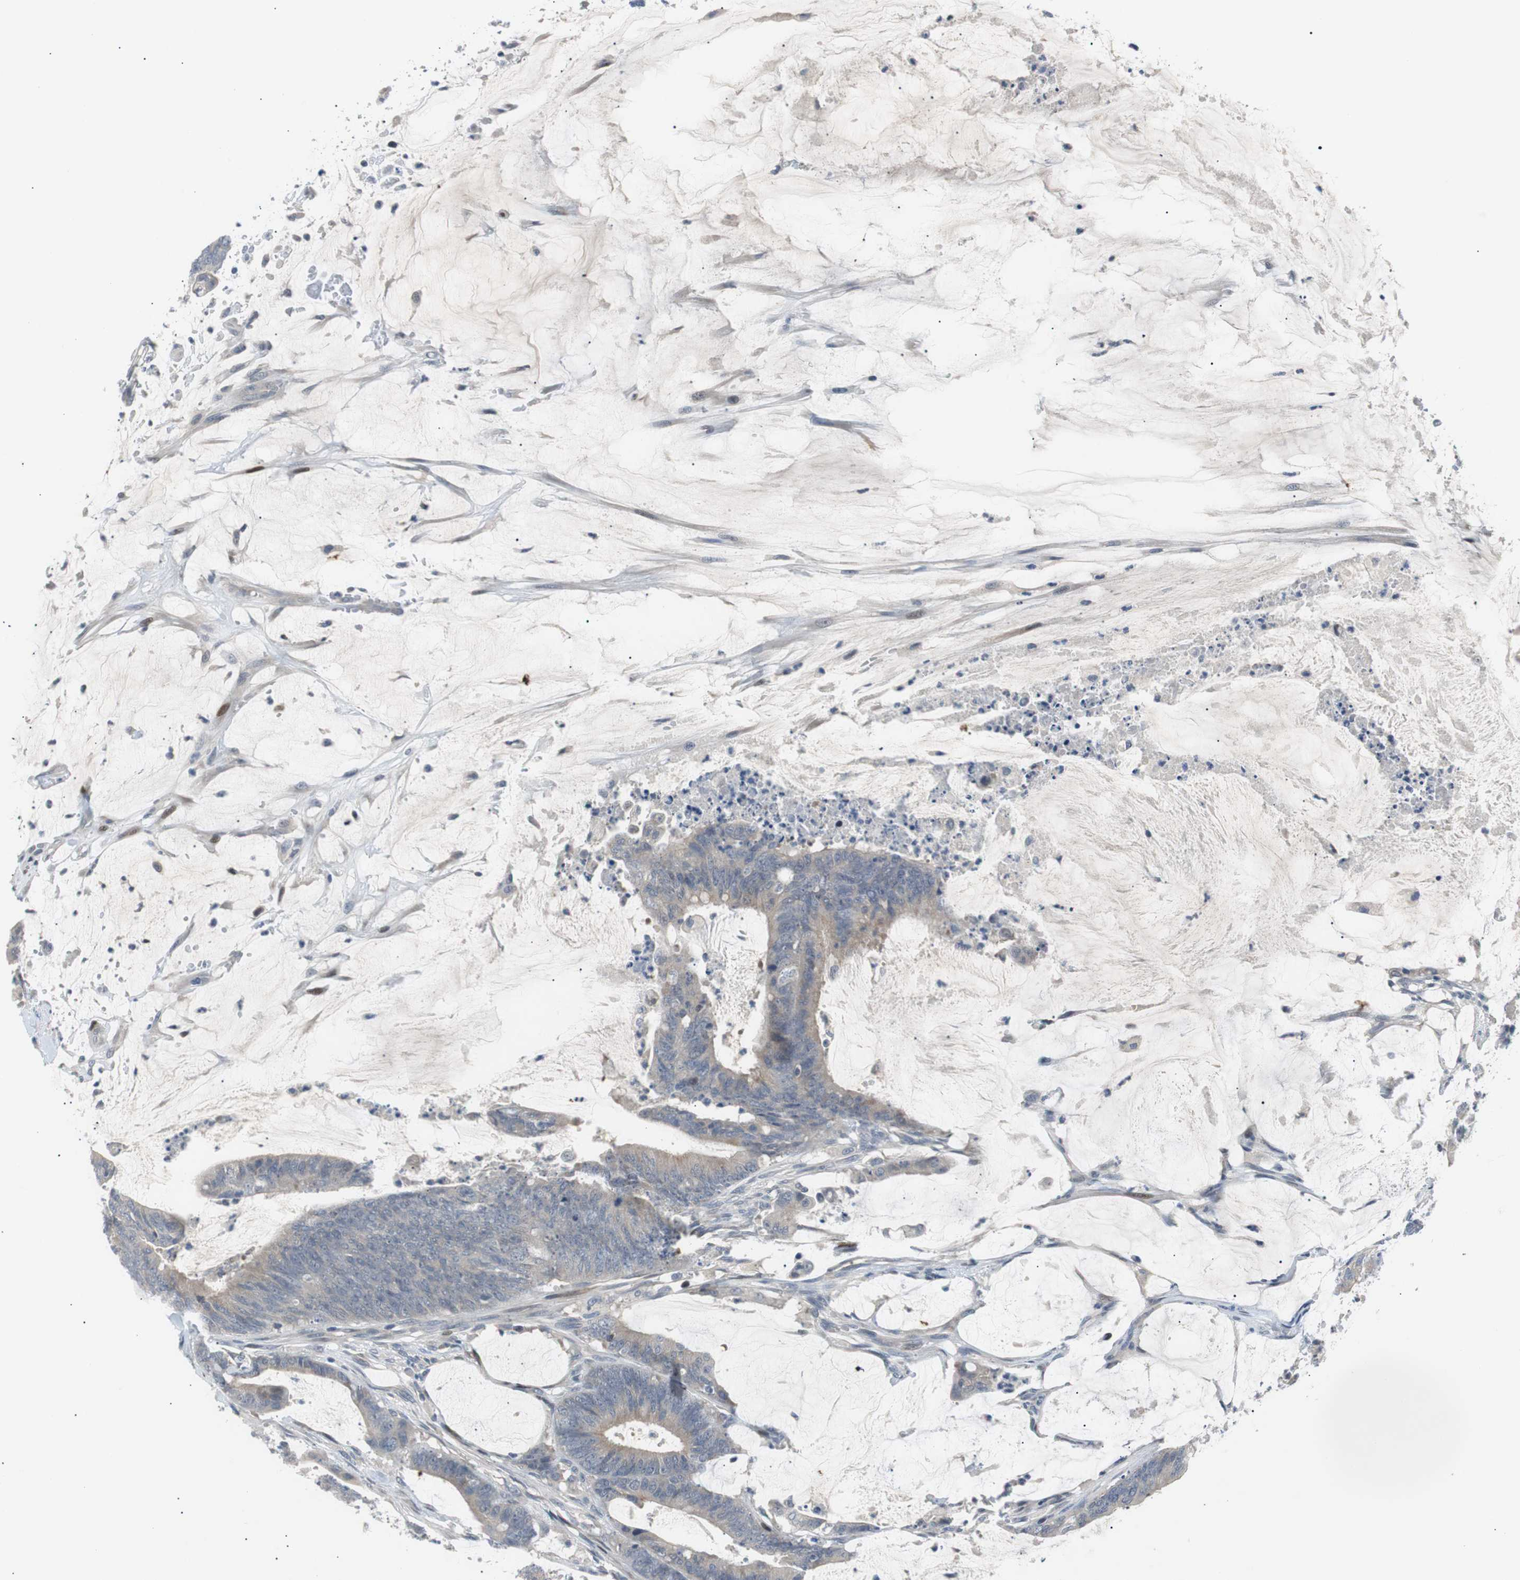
{"staining": {"intensity": "weak", "quantity": "<25%", "location": "cytoplasmic/membranous"}, "tissue": "colorectal cancer", "cell_type": "Tumor cells", "image_type": "cancer", "snomed": [{"axis": "morphology", "description": "Adenocarcinoma, NOS"}, {"axis": "topography", "description": "Rectum"}], "caption": "Immunohistochemical staining of colorectal cancer (adenocarcinoma) shows no significant staining in tumor cells.", "gene": "MAP2K4", "patient": {"sex": "female", "age": 66}}